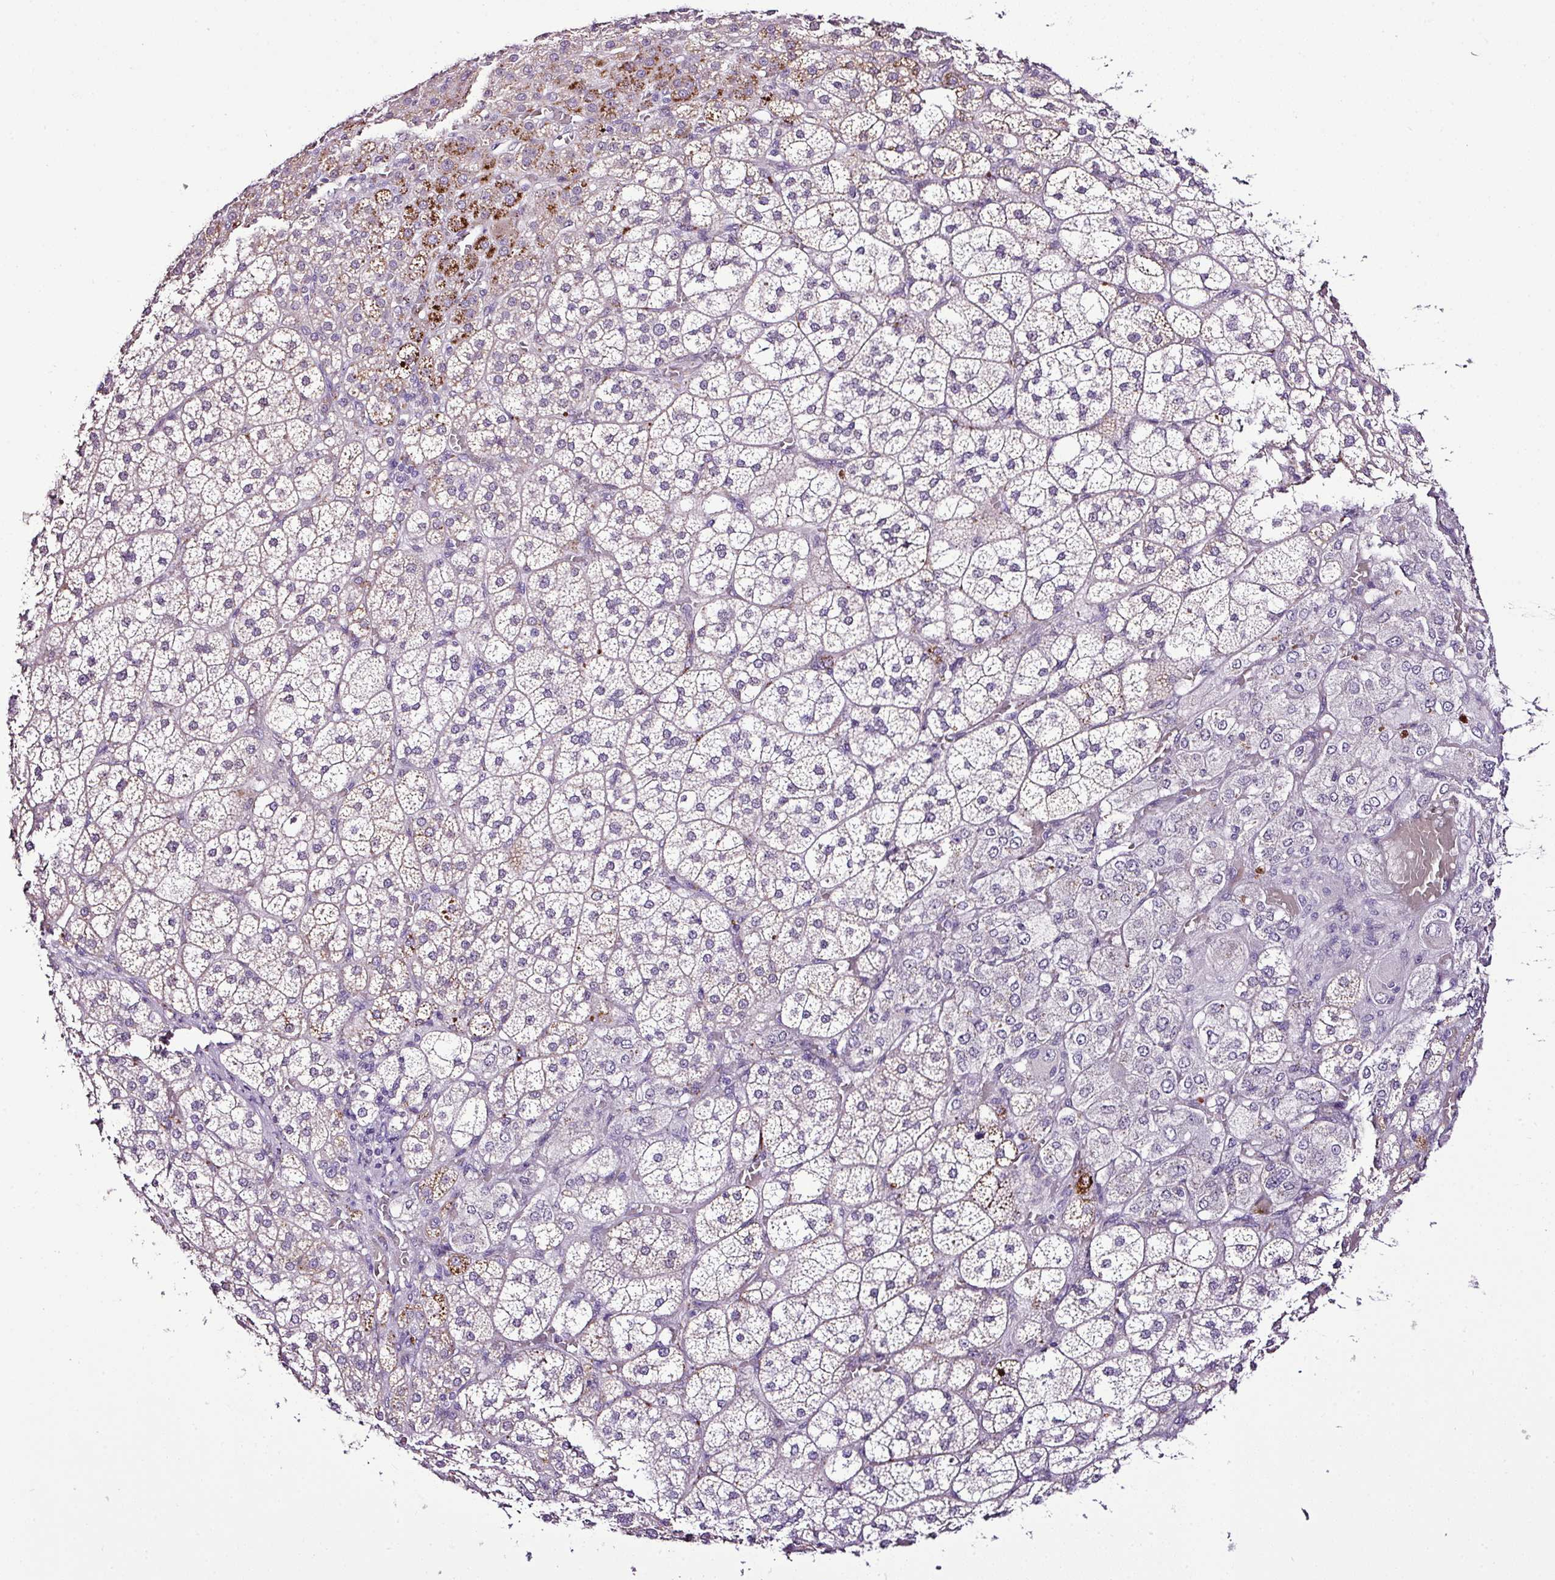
{"staining": {"intensity": "strong", "quantity": "<25%", "location": "cytoplasmic/membranous"}, "tissue": "adrenal gland", "cell_type": "Glandular cells", "image_type": "normal", "snomed": [{"axis": "morphology", "description": "Normal tissue, NOS"}, {"axis": "topography", "description": "Adrenal gland"}], "caption": "Adrenal gland stained with a protein marker demonstrates strong staining in glandular cells.", "gene": "ESR1", "patient": {"sex": "female", "age": 60}}